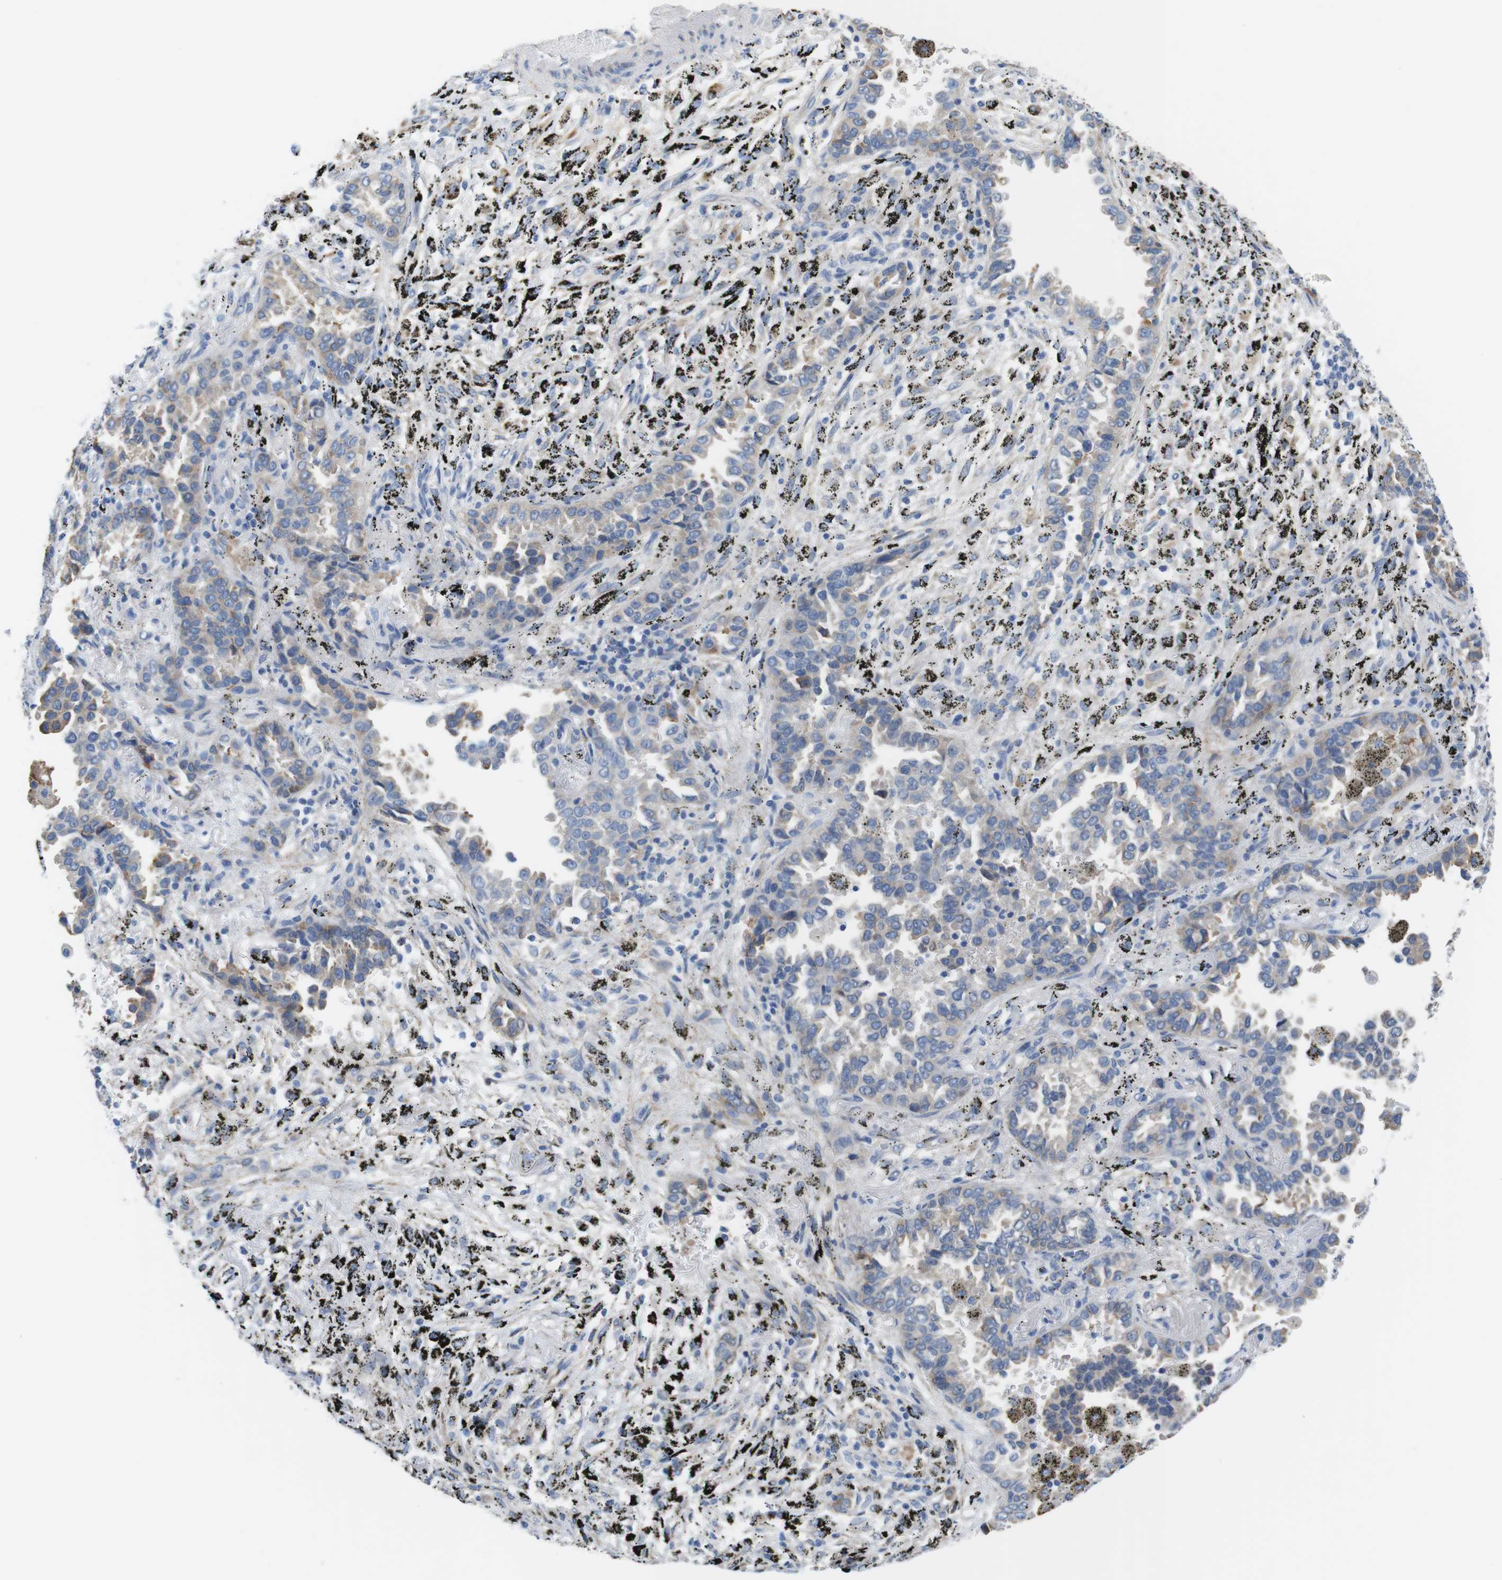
{"staining": {"intensity": "weak", "quantity": "<25%", "location": "cytoplasmic/membranous"}, "tissue": "lung cancer", "cell_type": "Tumor cells", "image_type": "cancer", "snomed": [{"axis": "morphology", "description": "Normal tissue, NOS"}, {"axis": "morphology", "description": "Adenocarcinoma, NOS"}, {"axis": "topography", "description": "Lung"}], "caption": "Protein analysis of lung cancer (adenocarcinoma) shows no significant positivity in tumor cells.", "gene": "CDH8", "patient": {"sex": "male", "age": 59}}